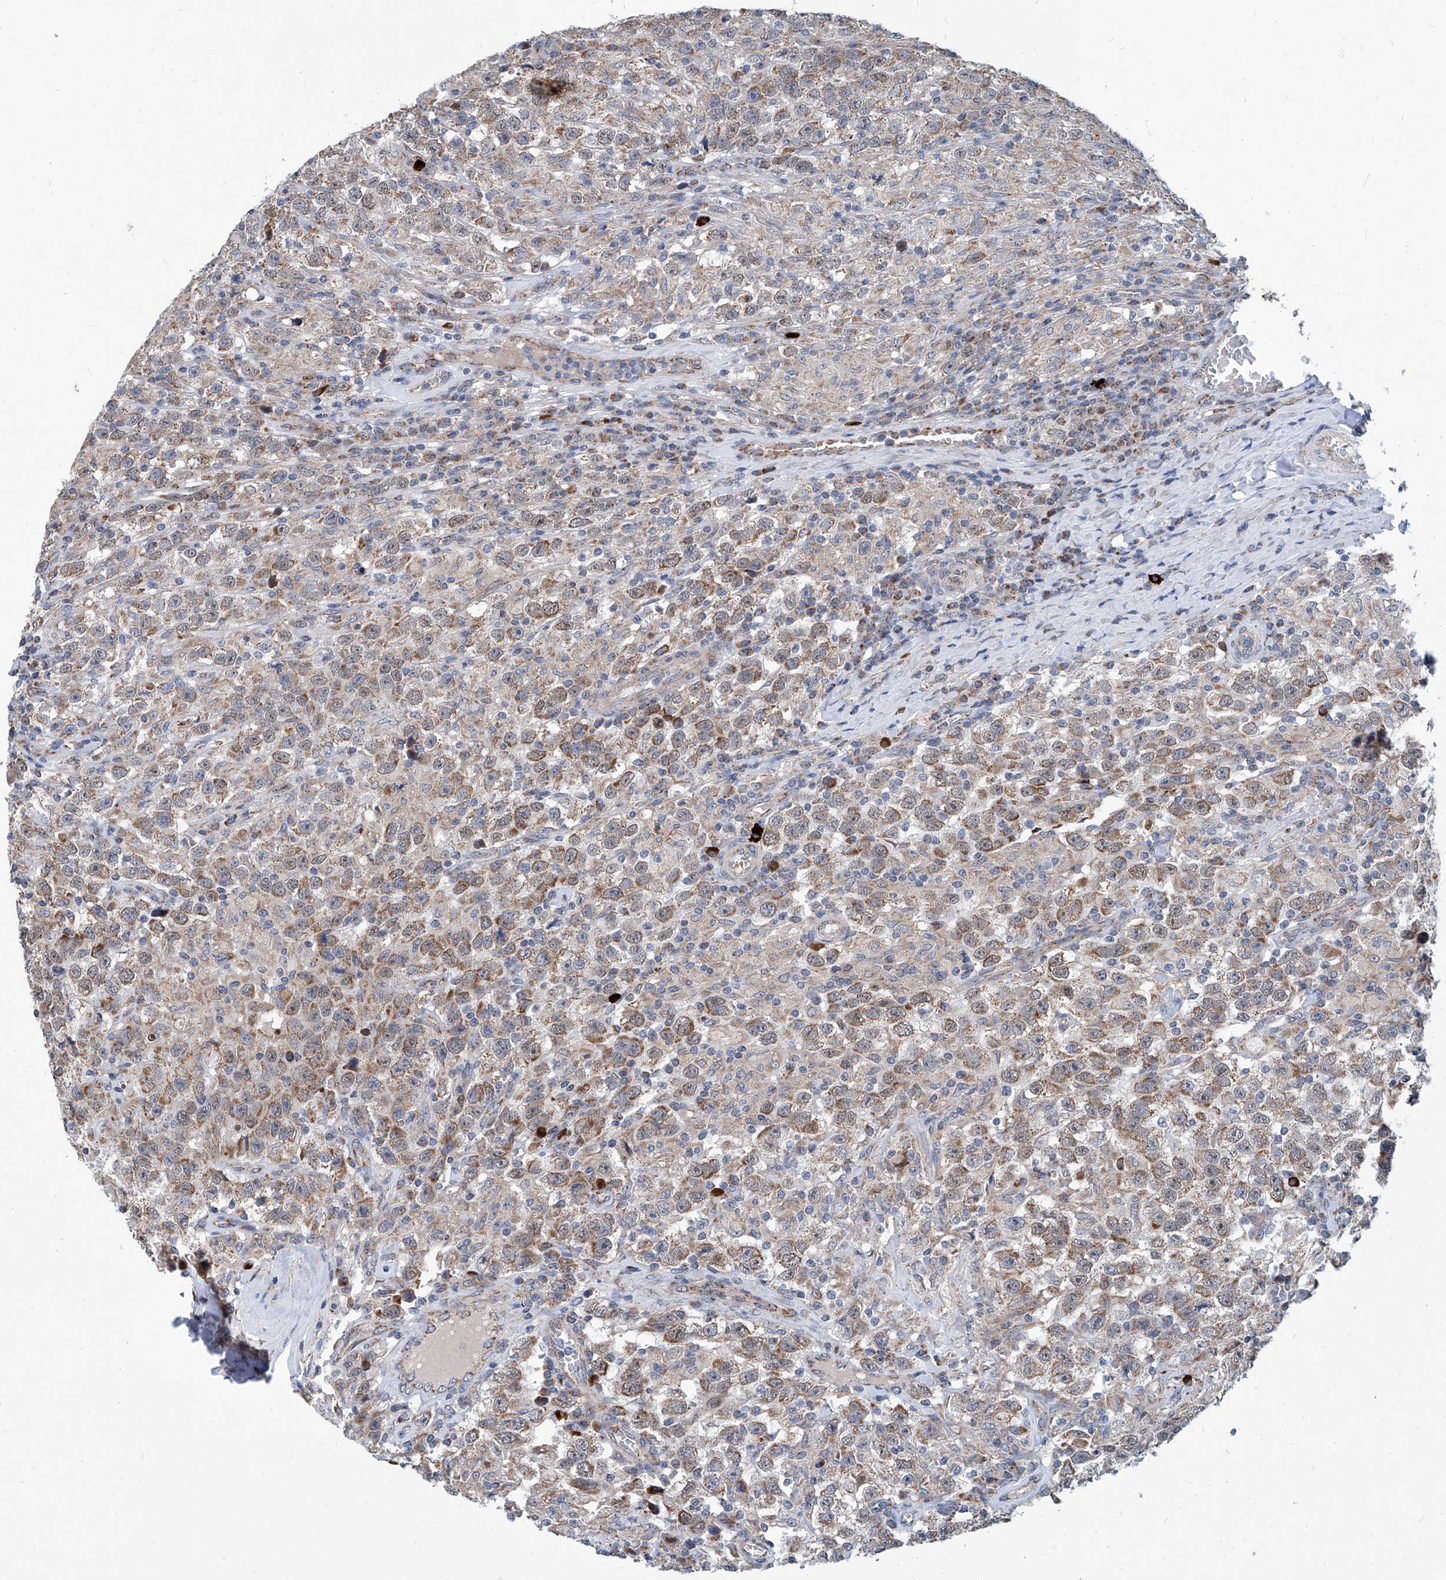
{"staining": {"intensity": "moderate", "quantity": ">75%", "location": "cytoplasmic/membranous"}, "tissue": "testis cancer", "cell_type": "Tumor cells", "image_type": "cancer", "snomed": [{"axis": "morphology", "description": "Seminoma, NOS"}, {"axis": "topography", "description": "Testis"}], "caption": "Protein analysis of testis cancer (seminoma) tissue shows moderate cytoplasmic/membranous staining in about >75% of tumor cells.", "gene": "USP48", "patient": {"sex": "male", "age": 41}}